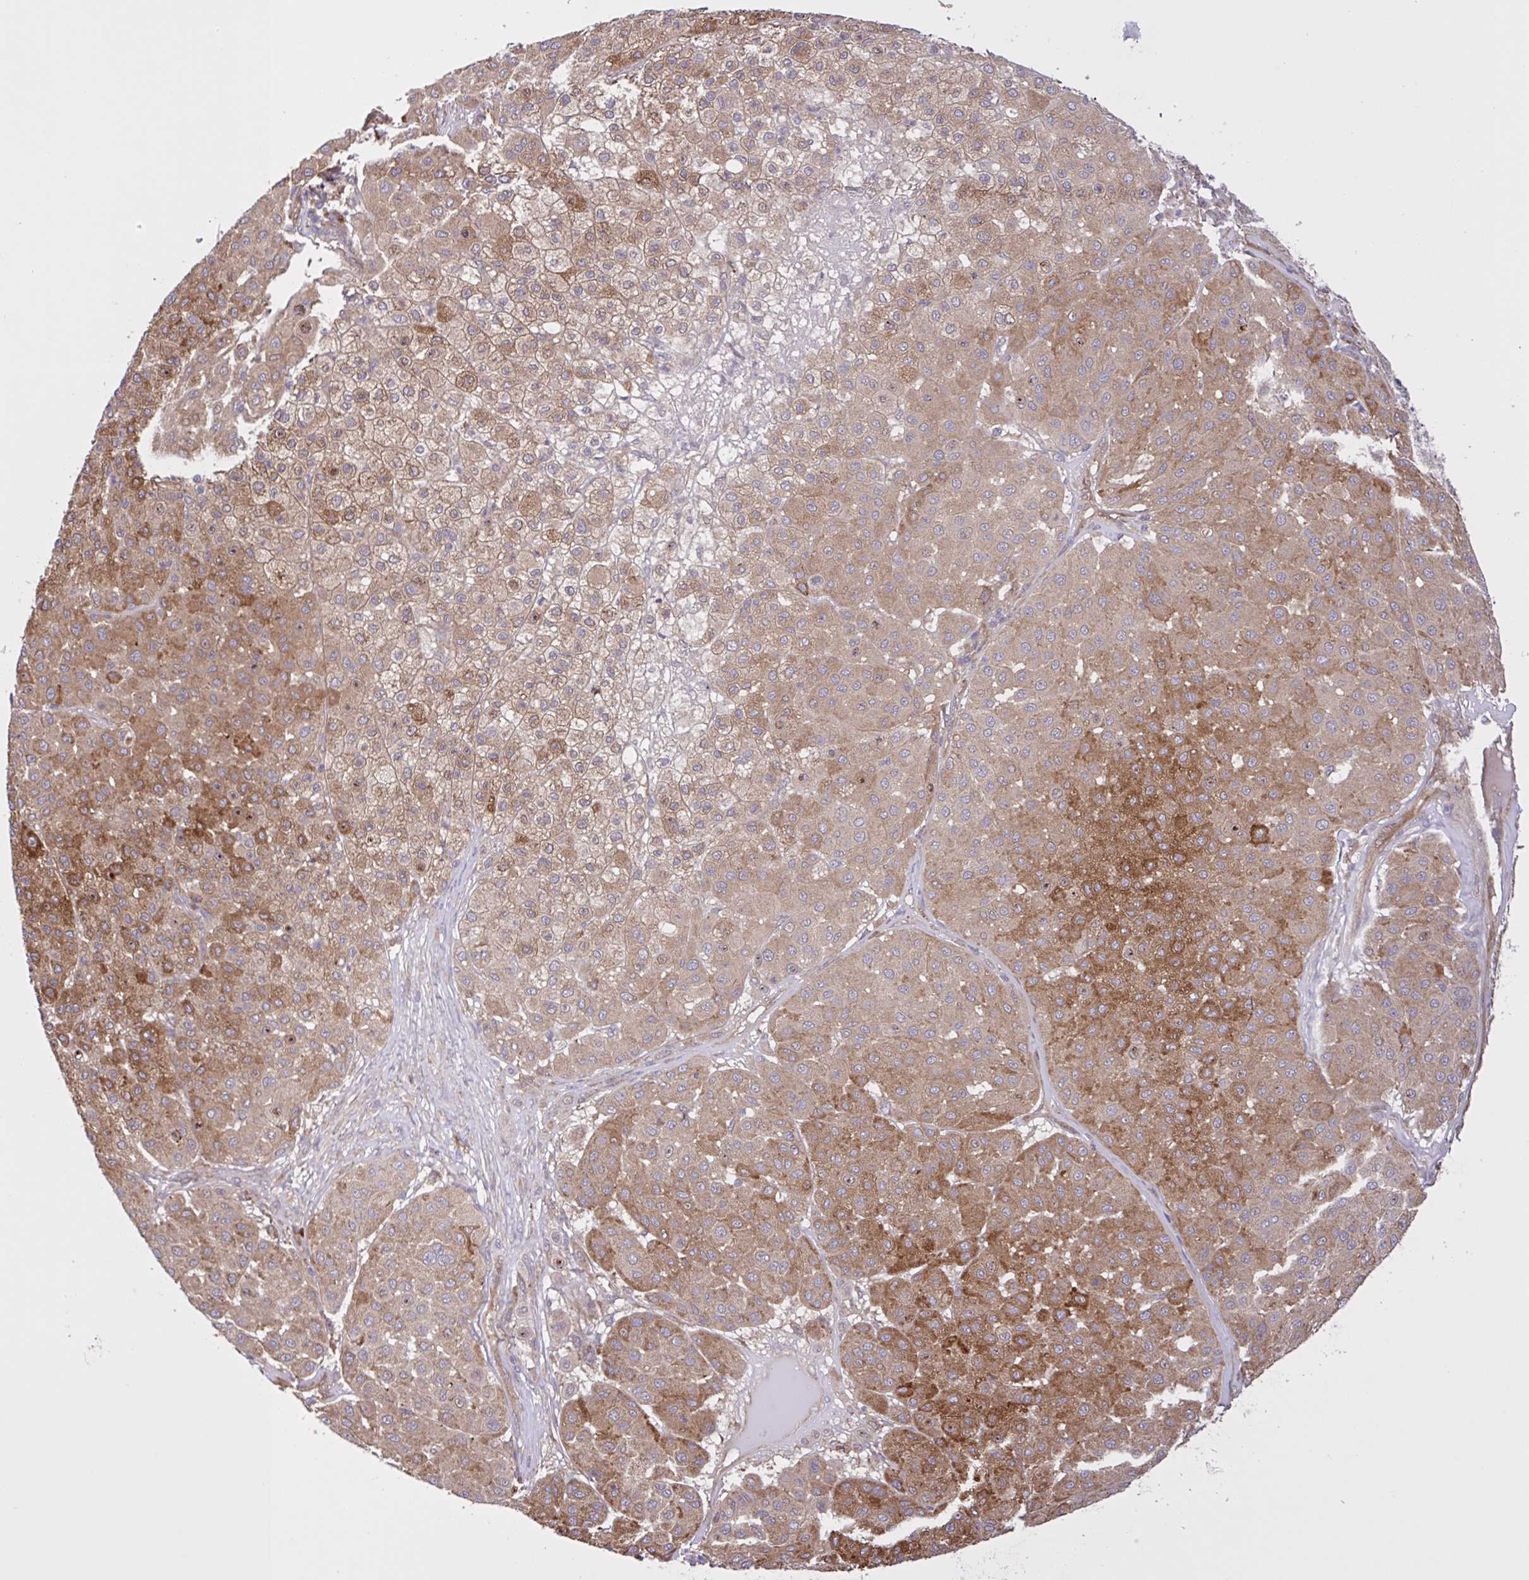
{"staining": {"intensity": "moderate", "quantity": ">75%", "location": "cytoplasmic/membranous"}, "tissue": "melanoma", "cell_type": "Tumor cells", "image_type": "cancer", "snomed": [{"axis": "morphology", "description": "Malignant melanoma, Metastatic site"}, {"axis": "topography", "description": "Smooth muscle"}], "caption": "Melanoma was stained to show a protein in brown. There is medium levels of moderate cytoplasmic/membranous positivity in approximately >75% of tumor cells.", "gene": "INTS10", "patient": {"sex": "male", "age": 41}}